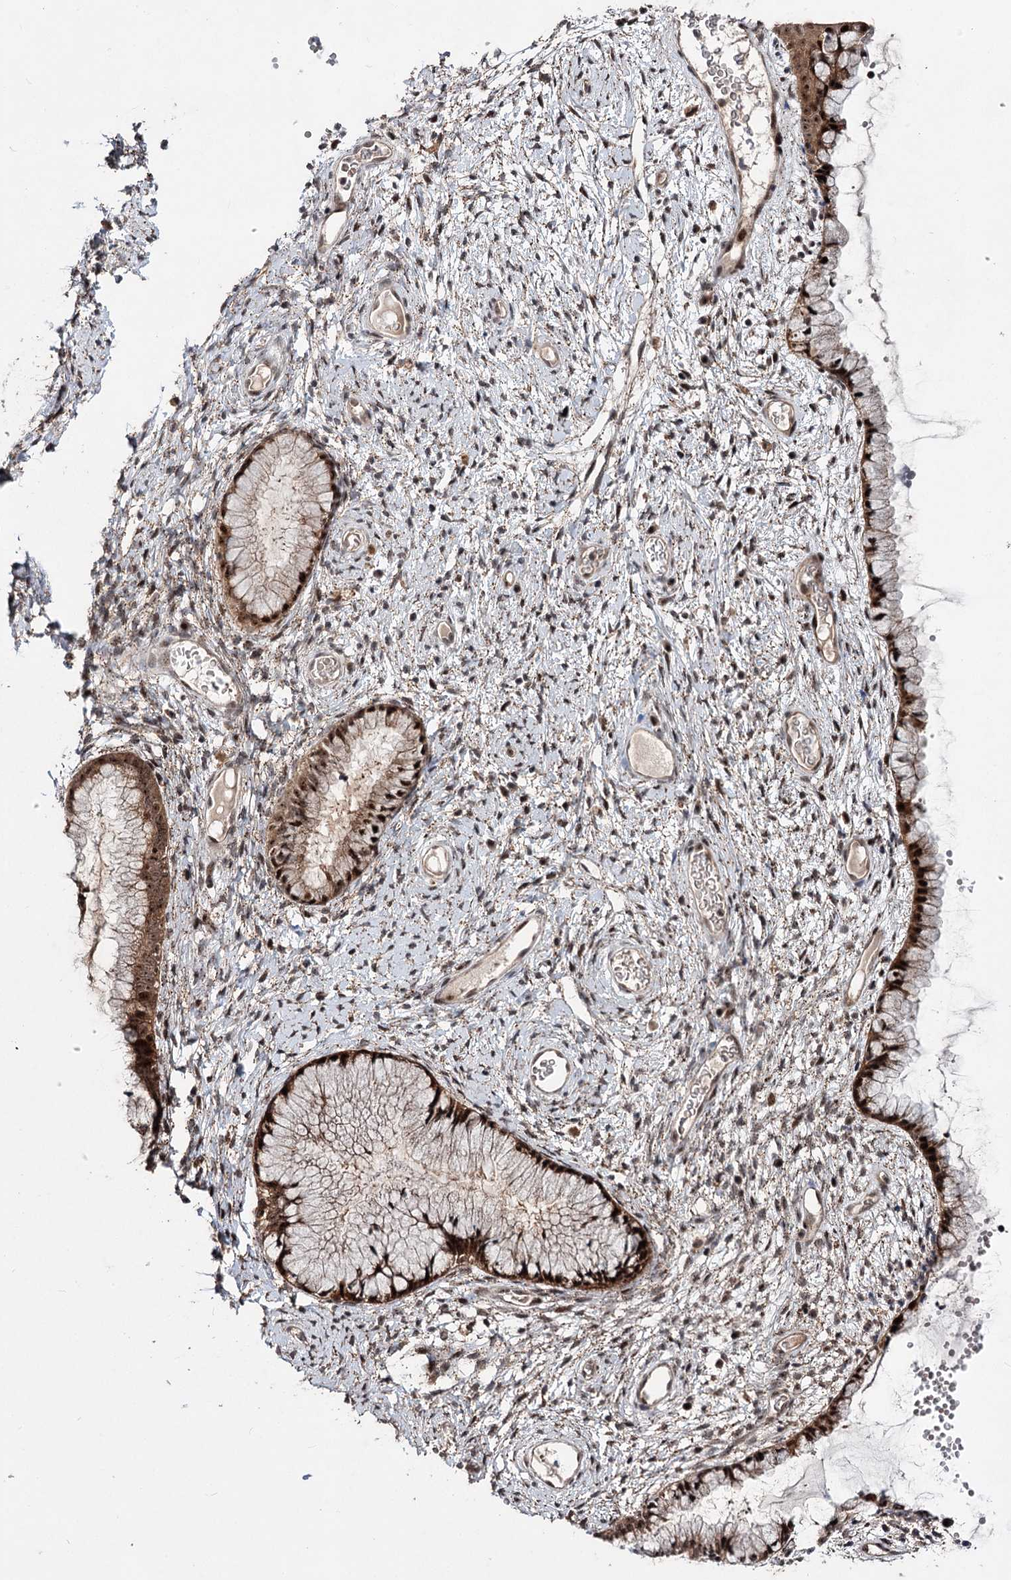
{"staining": {"intensity": "strong", "quantity": "25%-75%", "location": "cytoplasmic/membranous,nuclear"}, "tissue": "cervix", "cell_type": "Glandular cells", "image_type": "normal", "snomed": [{"axis": "morphology", "description": "Normal tissue, NOS"}, {"axis": "topography", "description": "Cervix"}], "caption": "Human cervix stained with a brown dye displays strong cytoplasmic/membranous,nuclear positive expression in about 25%-75% of glandular cells.", "gene": "MKNK2", "patient": {"sex": "female", "age": 42}}